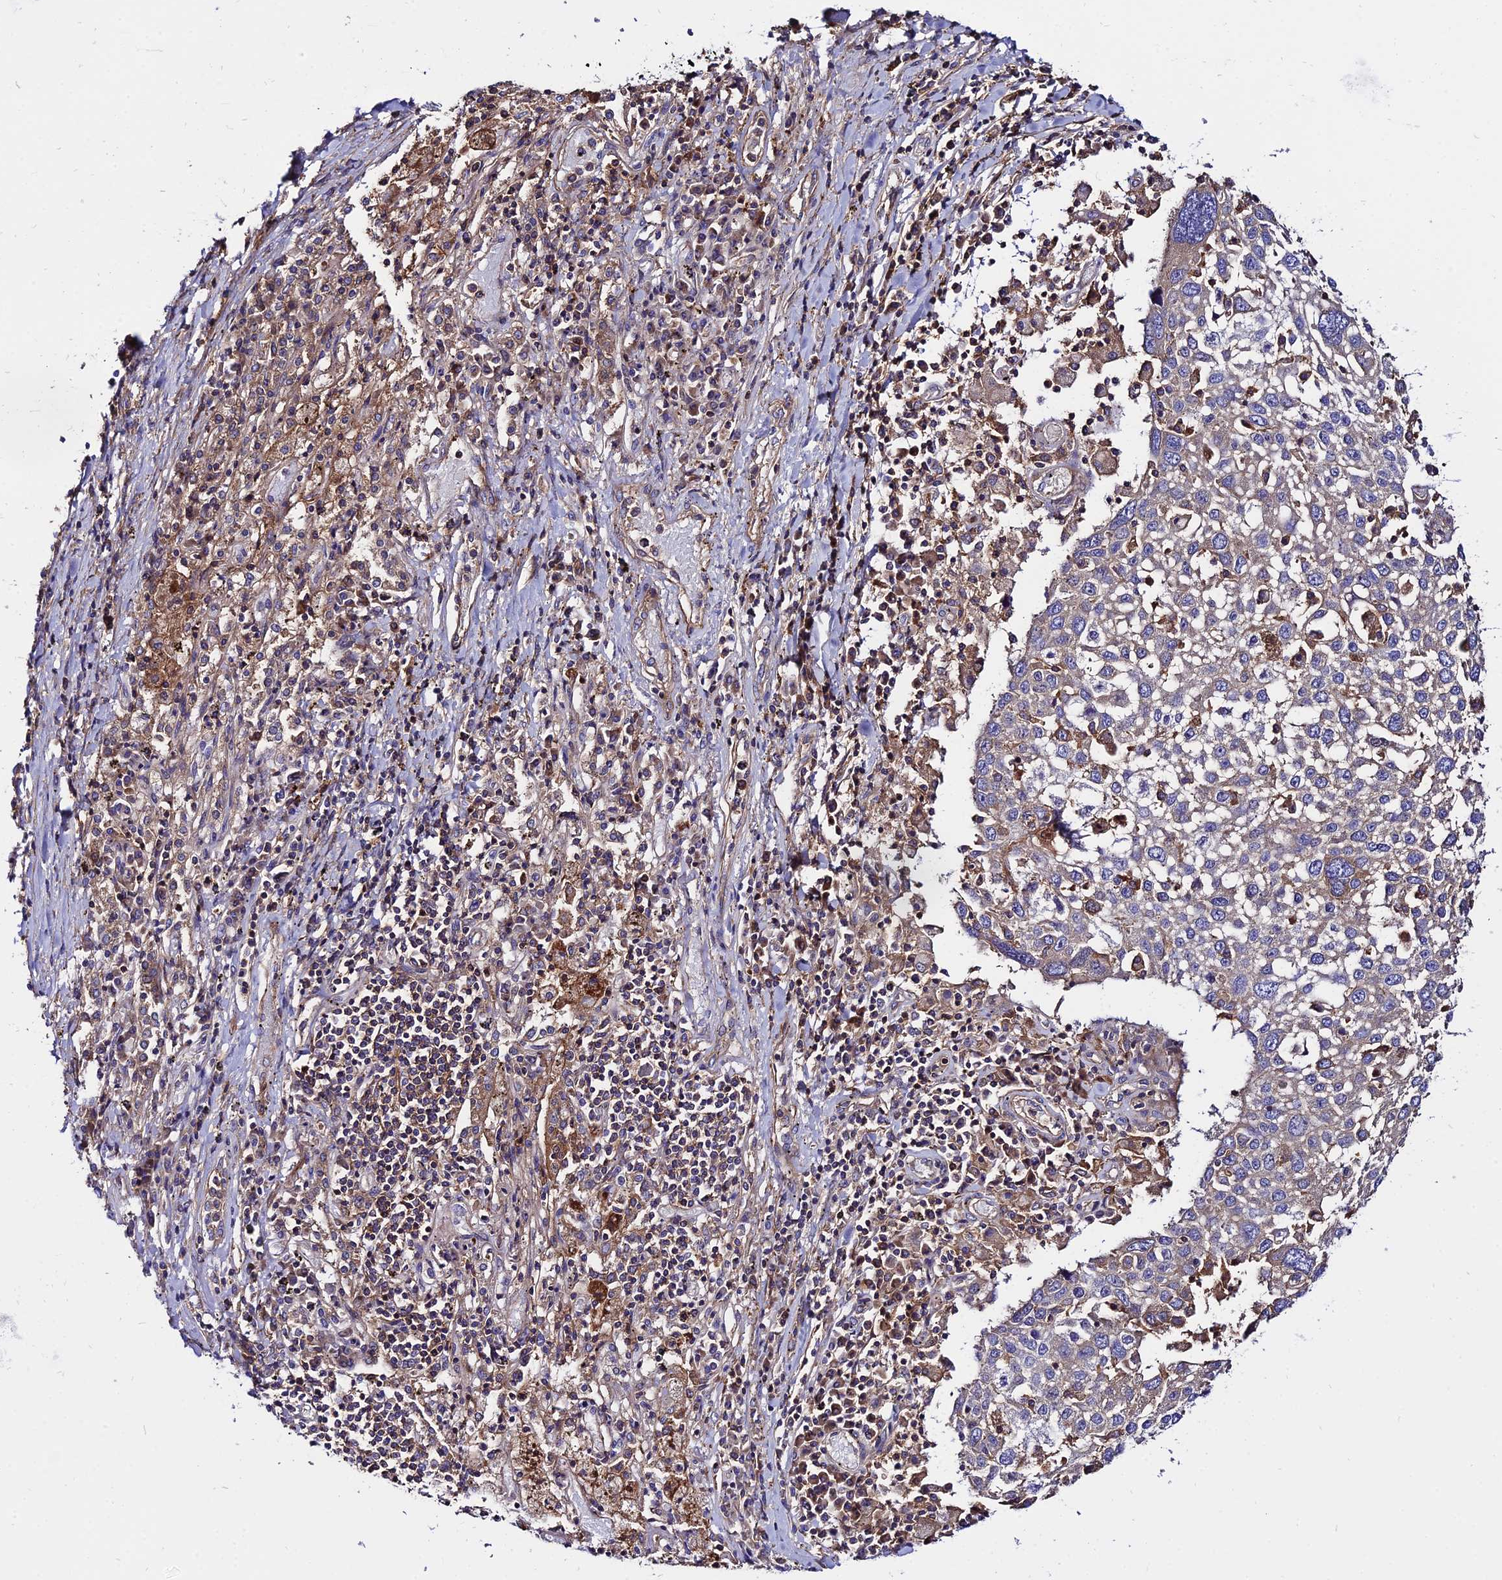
{"staining": {"intensity": "negative", "quantity": "none", "location": "none"}, "tissue": "lung cancer", "cell_type": "Tumor cells", "image_type": "cancer", "snomed": [{"axis": "morphology", "description": "Squamous cell carcinoma, NOS"}, {"axis": "topography", "description": "Lung"}], "caption": "Image shows no protein expression in tumor cells of lung cancer tissue.", "gene": "PYM1", "patient": {"sex": "male", "age": 65}}